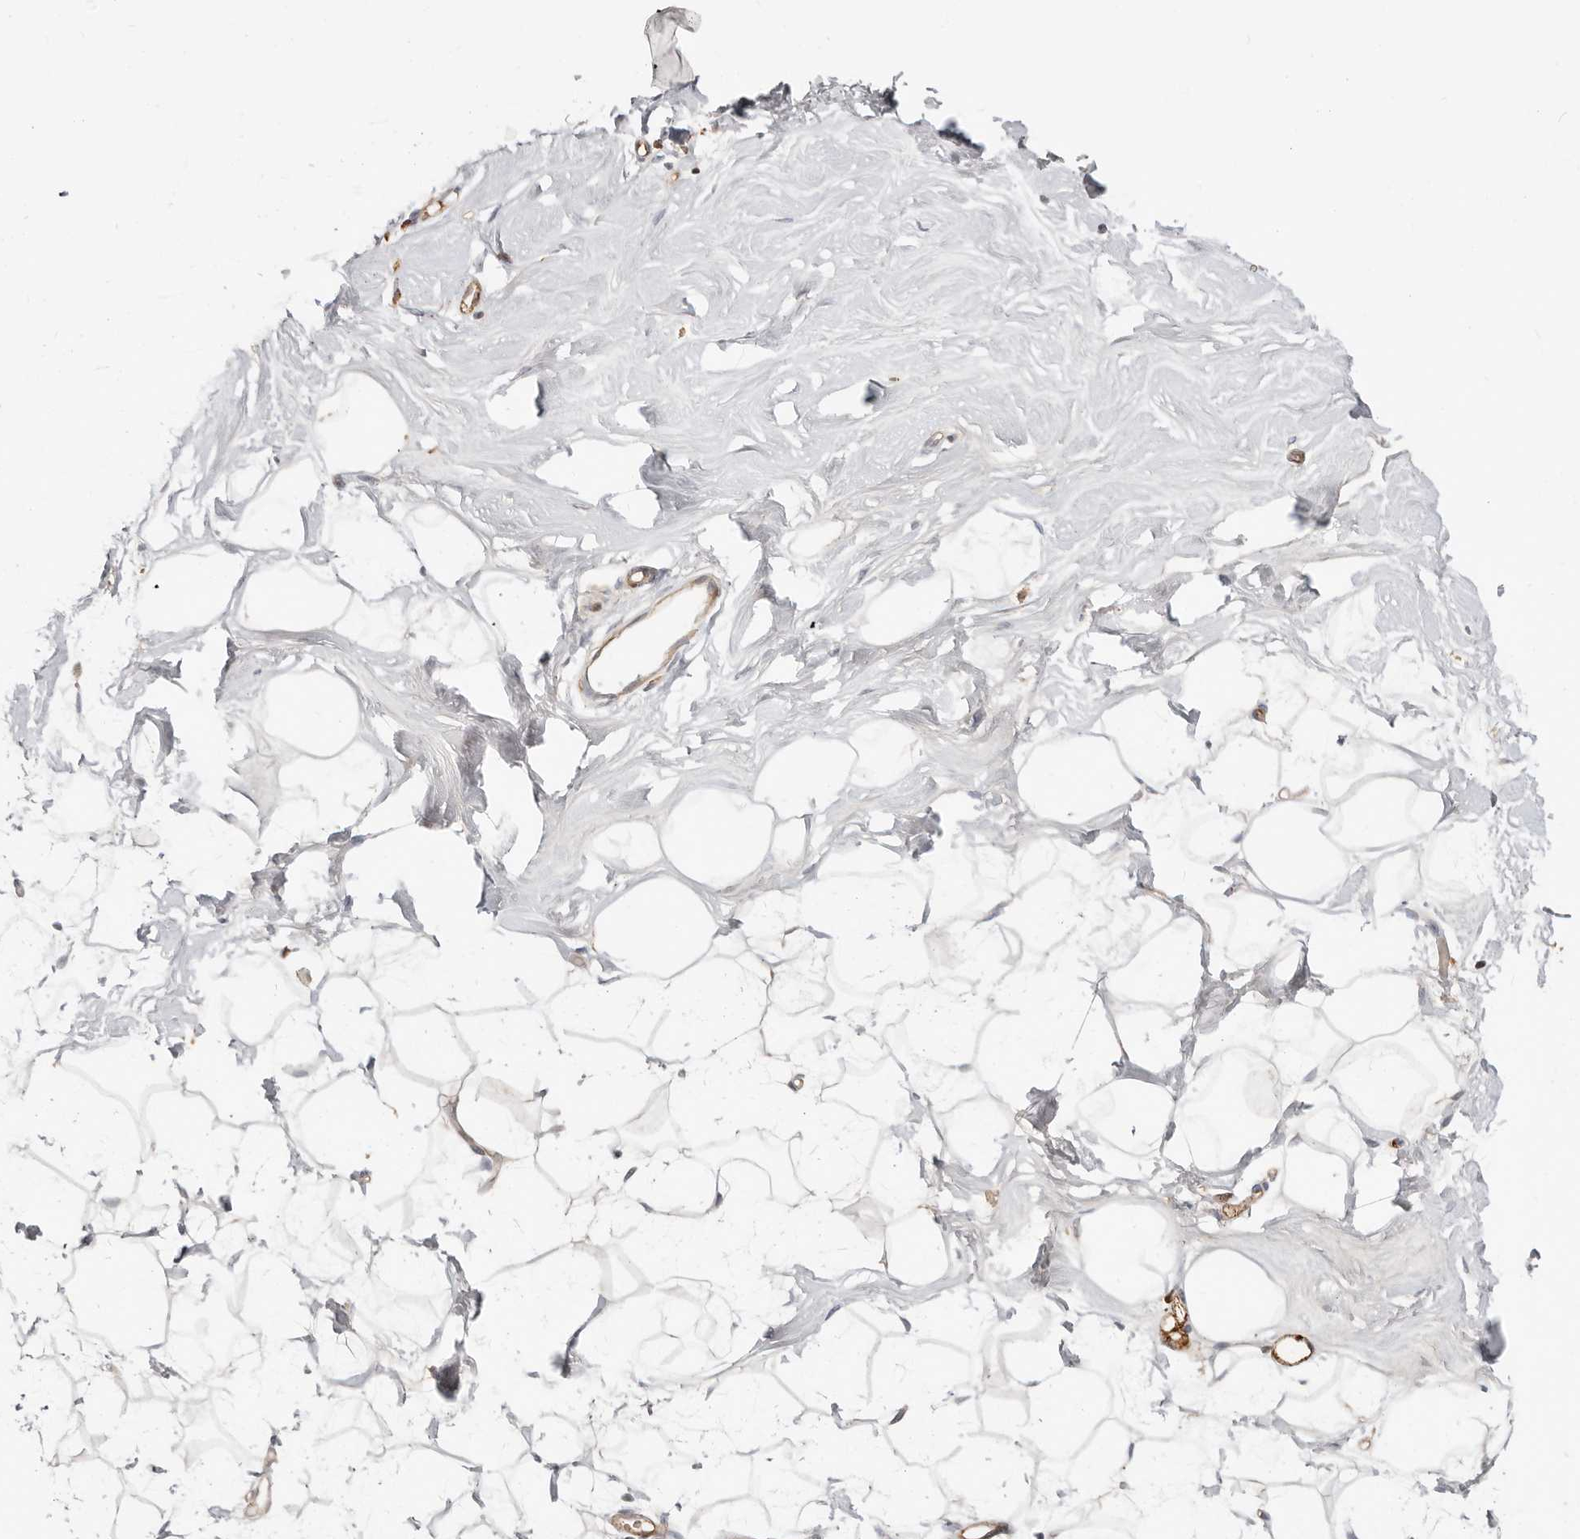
{"staining": {"intensity": "negative", "quantity": "none", "location": "none"}, "tissue": "breast", "cell_type": "Adipocytes", "image_type": "normal", "snomed": [{"axis": "morphology", "description": "Normal tissue, NOS"}, {"axis": "topography", "description": "Breast"}], "caption": "Adipocytes show no significant positivity in normal breast. (Immunohistochemistry (ihc), brightfield microscopy, high magnification).", "gene": "MTFR2", "patient": {"sex": "female", "age": 26}}